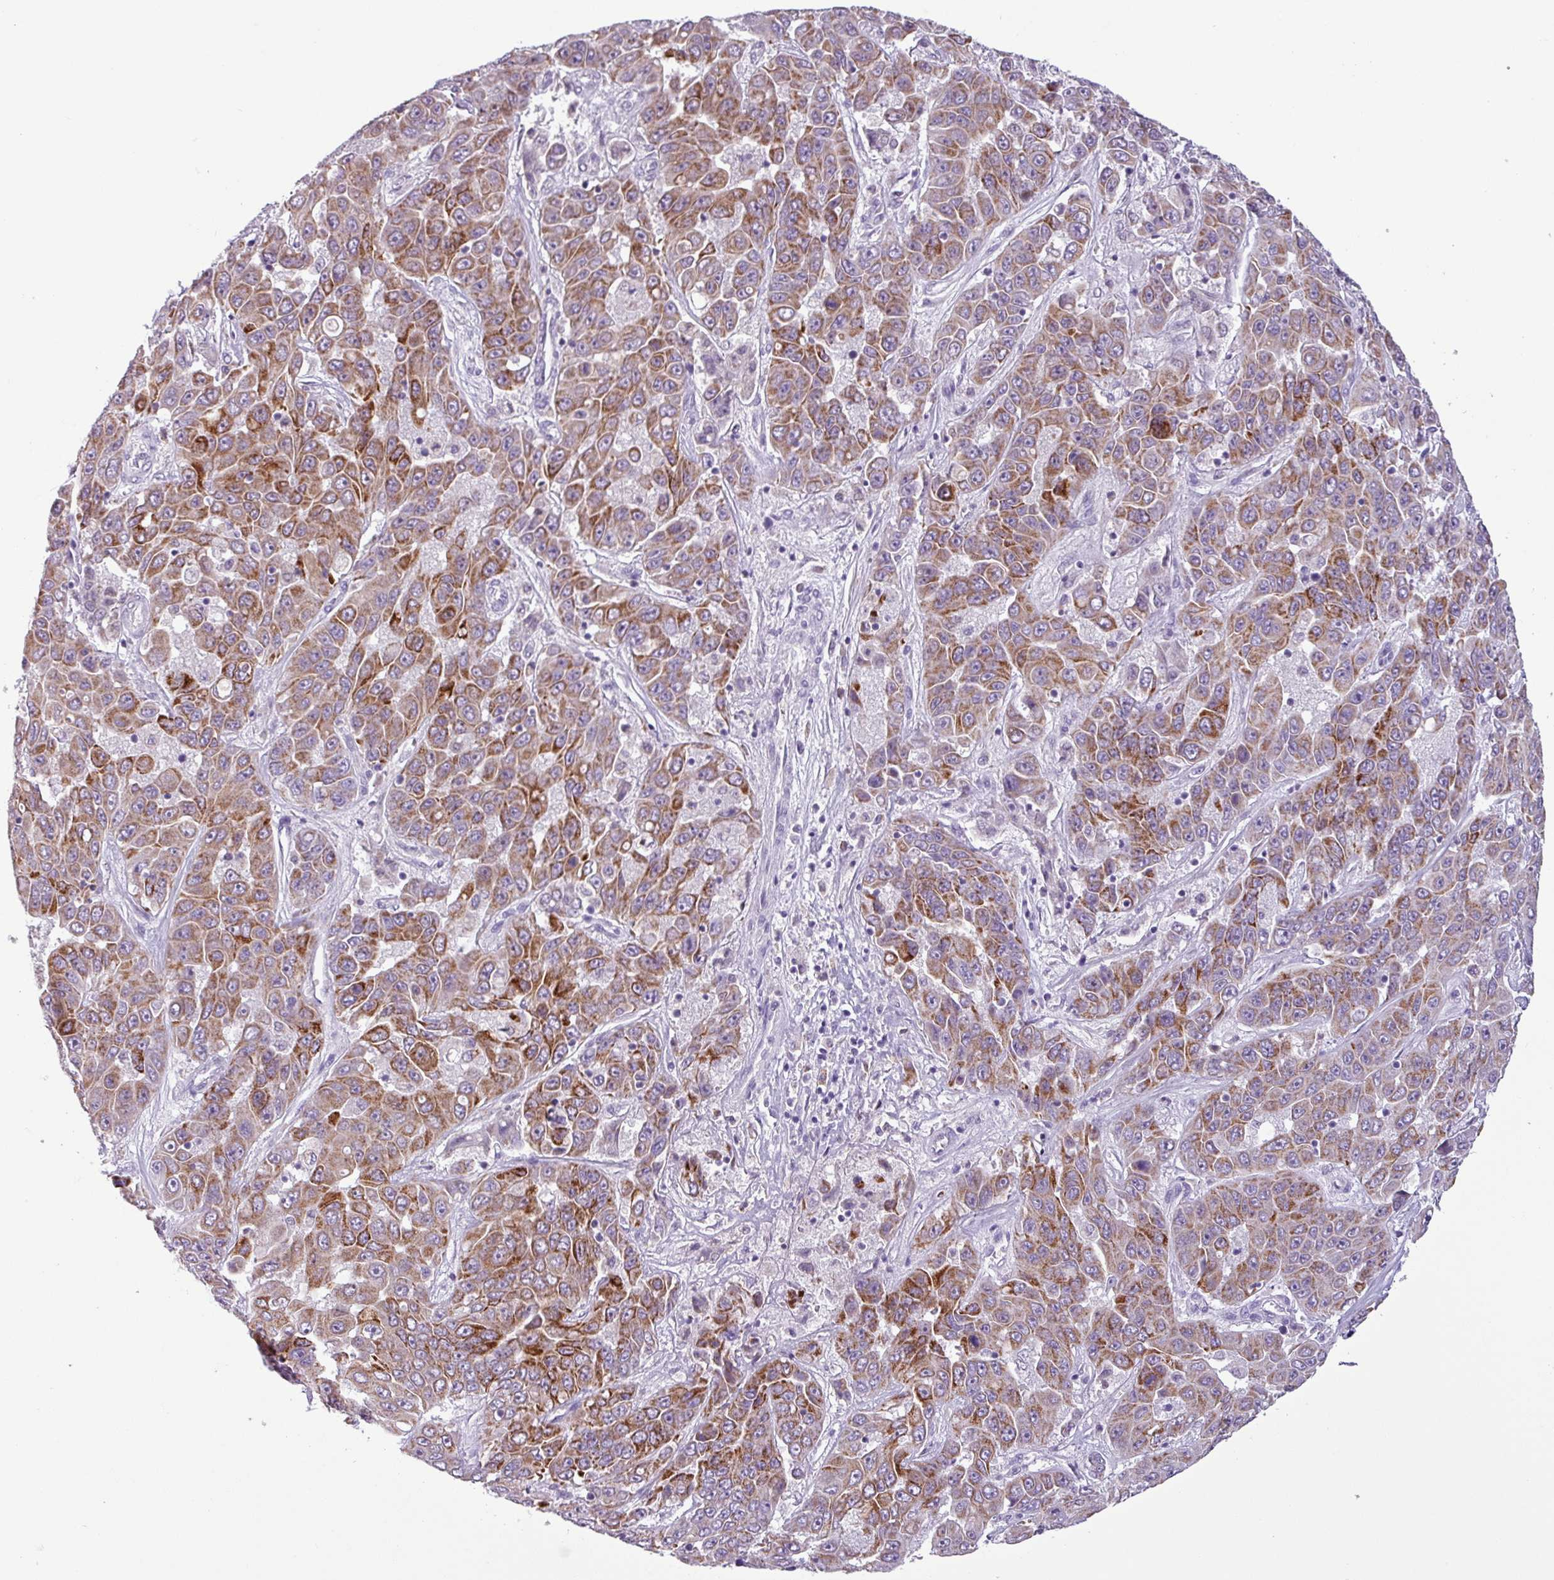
{"staining": {"intensity": "moderate", "quantity": ">75%", "location": "cytoplasmic/membranous"}, "tissue": "liver cancer", "cell_type": "Tumor cells", "image_type": "cancer", "snomed": [{"axis": "morphology", "description": "Cholangiocarcinoma"}, {"axis": "topography", "description": "Liver"}], "caption": "Protein expression analysis of human liver cancer reveals moderate cytoplasmic/membranous positivity in about >75% of tumor cells.", "gene": "ZNF667", "patient": {"sex": "female", "age": 52}}